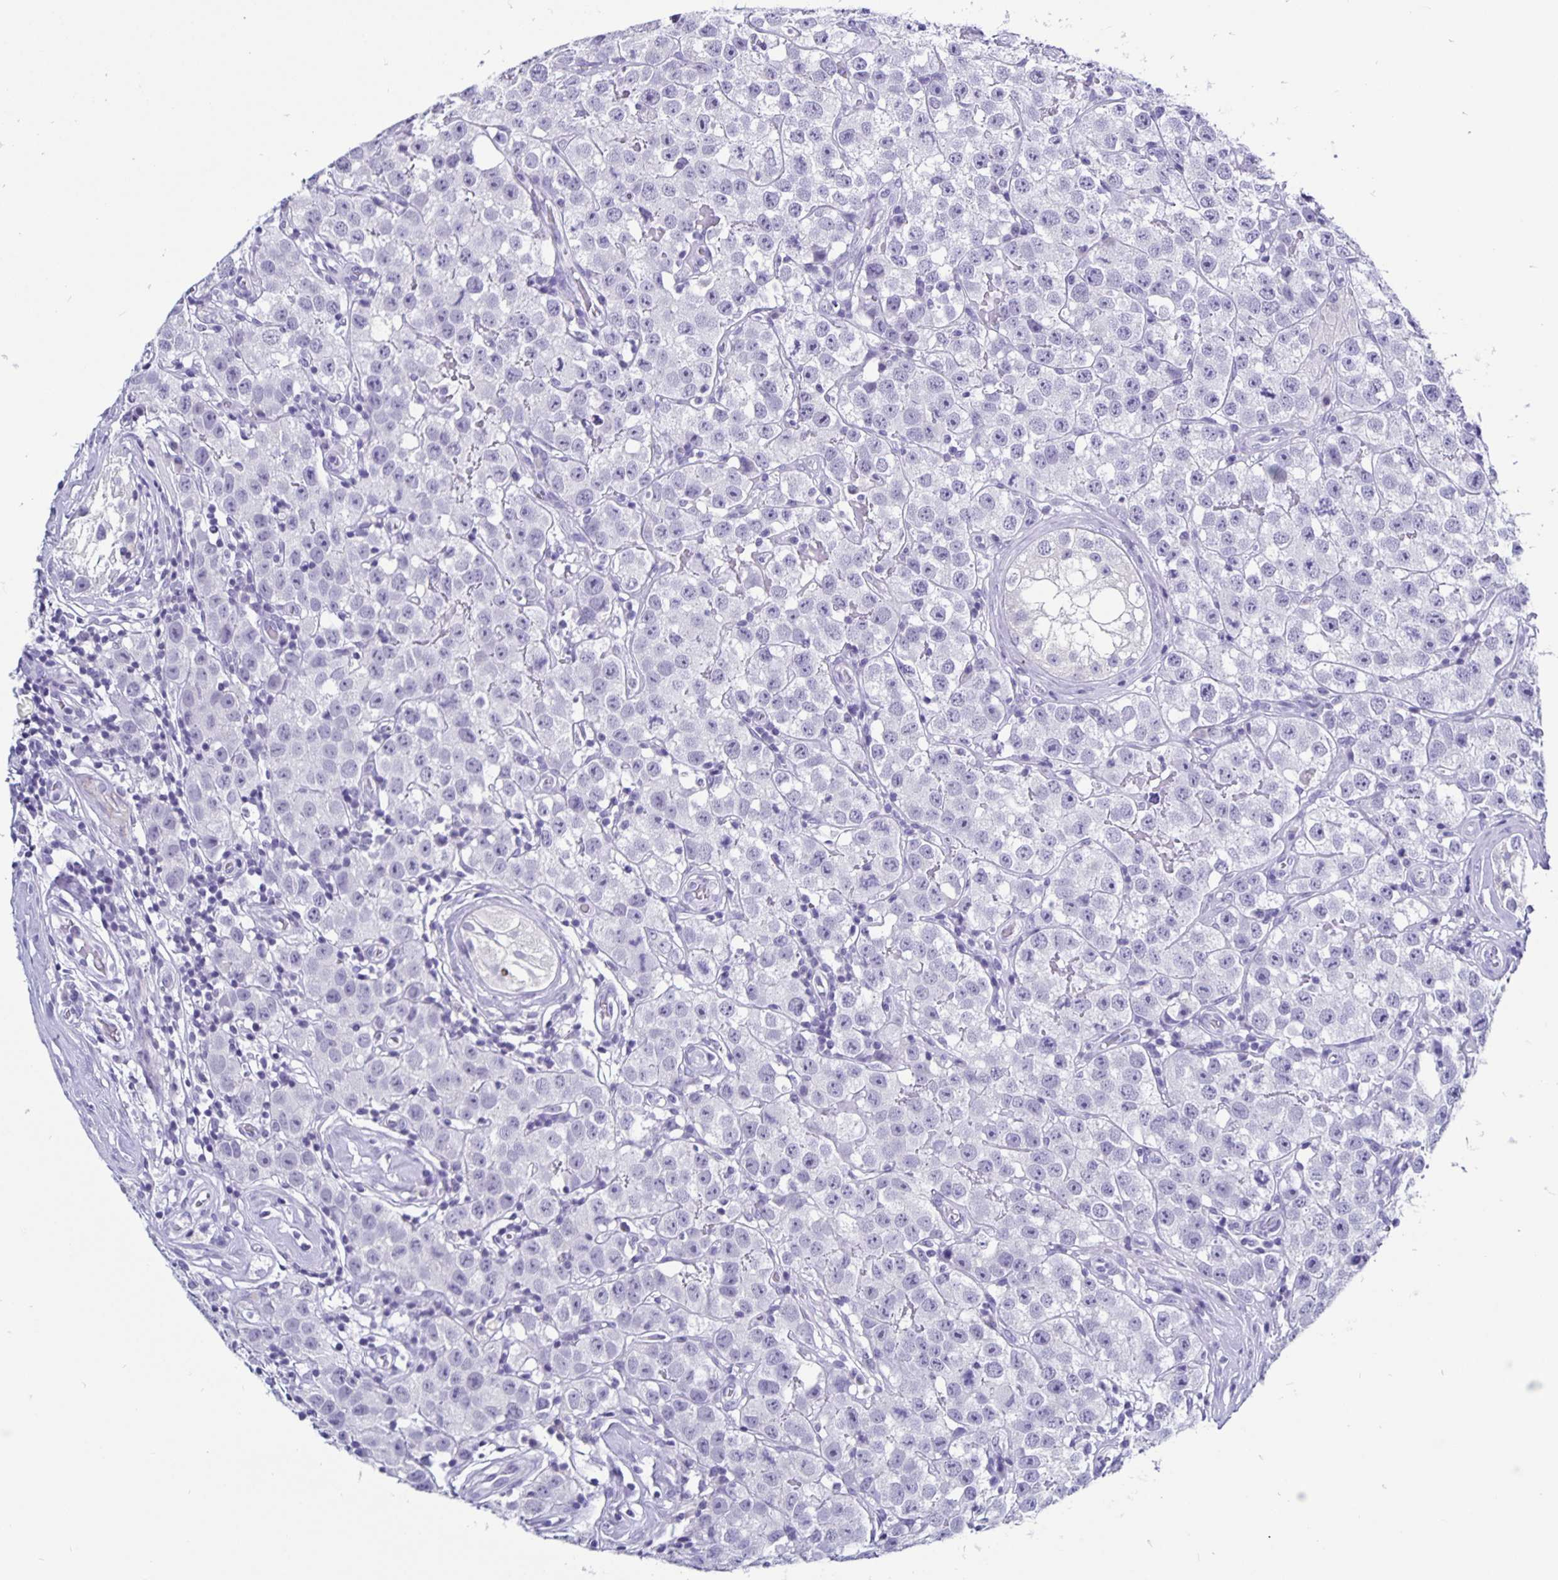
{"staining": {"intensity": "negative", "quantity": "none", "location": "none"}, "tissue": "testis cancer", "cell_type": "Tumor cells", "image_type": "cancer", "snomed": [{"axis": "morphology", "description": "Seminoma, NOS"}, {"axis": "topography", "description": "Testis"}], "caption": "Tumor cells show no significant protein staining in seminoma (testis).", "gene": "ODF3B", "patient": {"sex": "male", "age": 34}}